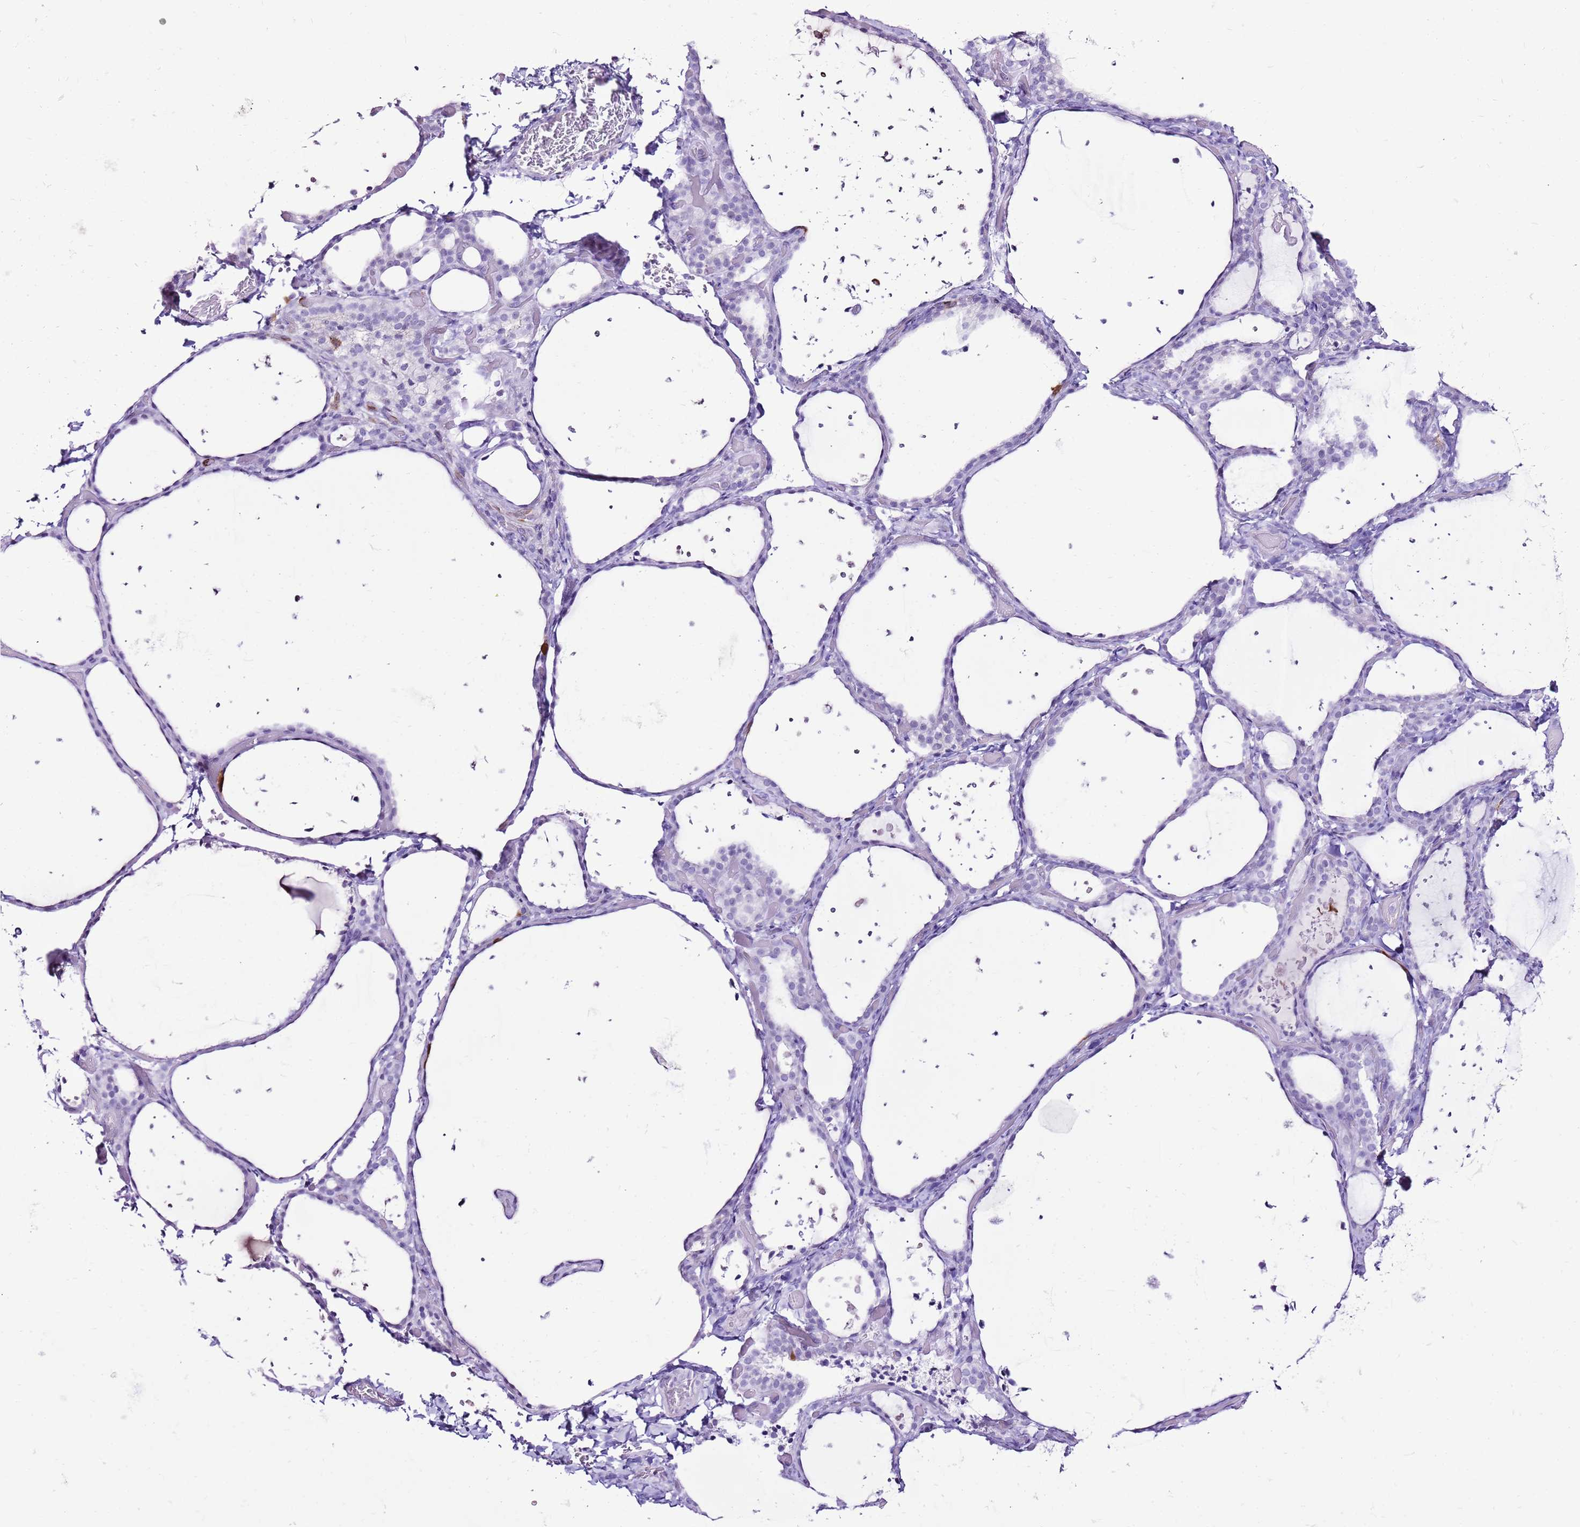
{"staining": {"intensity": "negative", "quantity": "none", "location": "none"}, "tissue": "thyroid gland", "cell_type": "Glandular cells", "image_type": "normal", "snomed": [{"axis": "morphology", "description": "Normal tissue, NOS"}, {"axis": "topography", "description": "Thyroid gland"}], "caption": "Immunohistochemical staining of unremarkable human thyroid gland displays no significant staining in glandular cells. (Stains: DAB (3,3'-diaminobenzidine) immunohistochemistry (IHC) with hematoxylin counter stain, Microscopy: brightfield microscopy at high magnification).", "gene": "SPC25", "patient": {"sex": "female", "age": 44}}